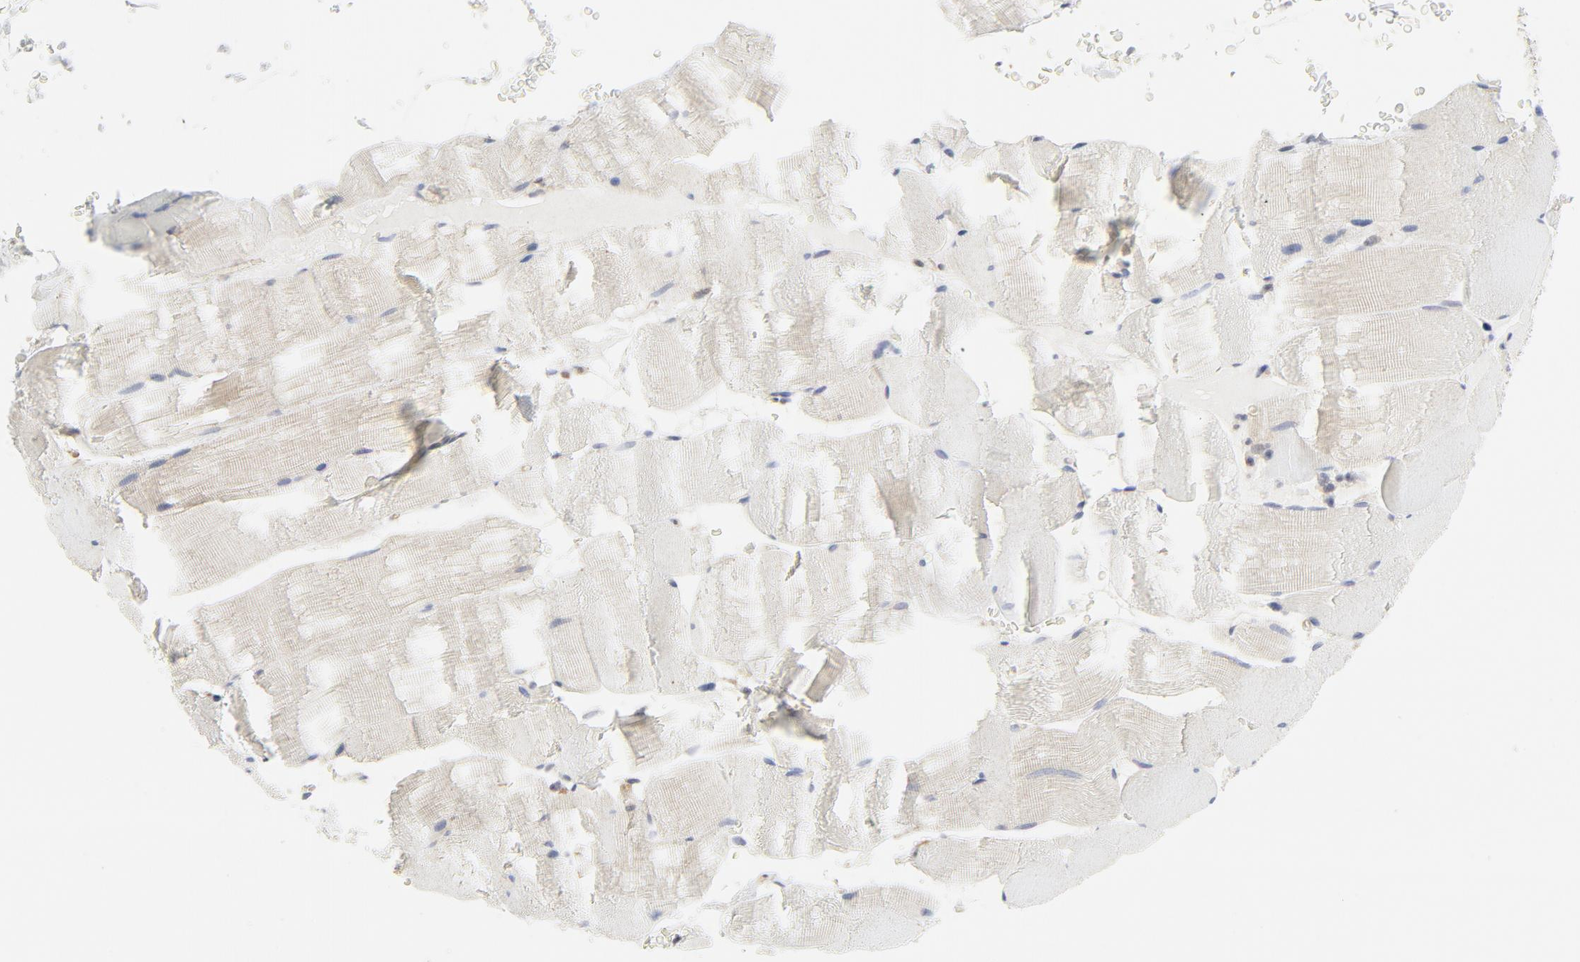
{"staining": {"intensity": "negative", "quantity": "none", "location": "none"}, "tissue": "skeletal muscle", "cell_type": "Myocytes", "image_type": "normal", "snomed": [{"axis": "morphology", "description": "Normal tissue, NOS"}, {"axis": "topography", "description": "Skeletal muscle"}], "caption": "Immunohistochemistry of unremarkable skeletal muscle displays no expression in myocytes.", "gene": "MAP2K7", "patient": {"sex": "male", "age": 62}}